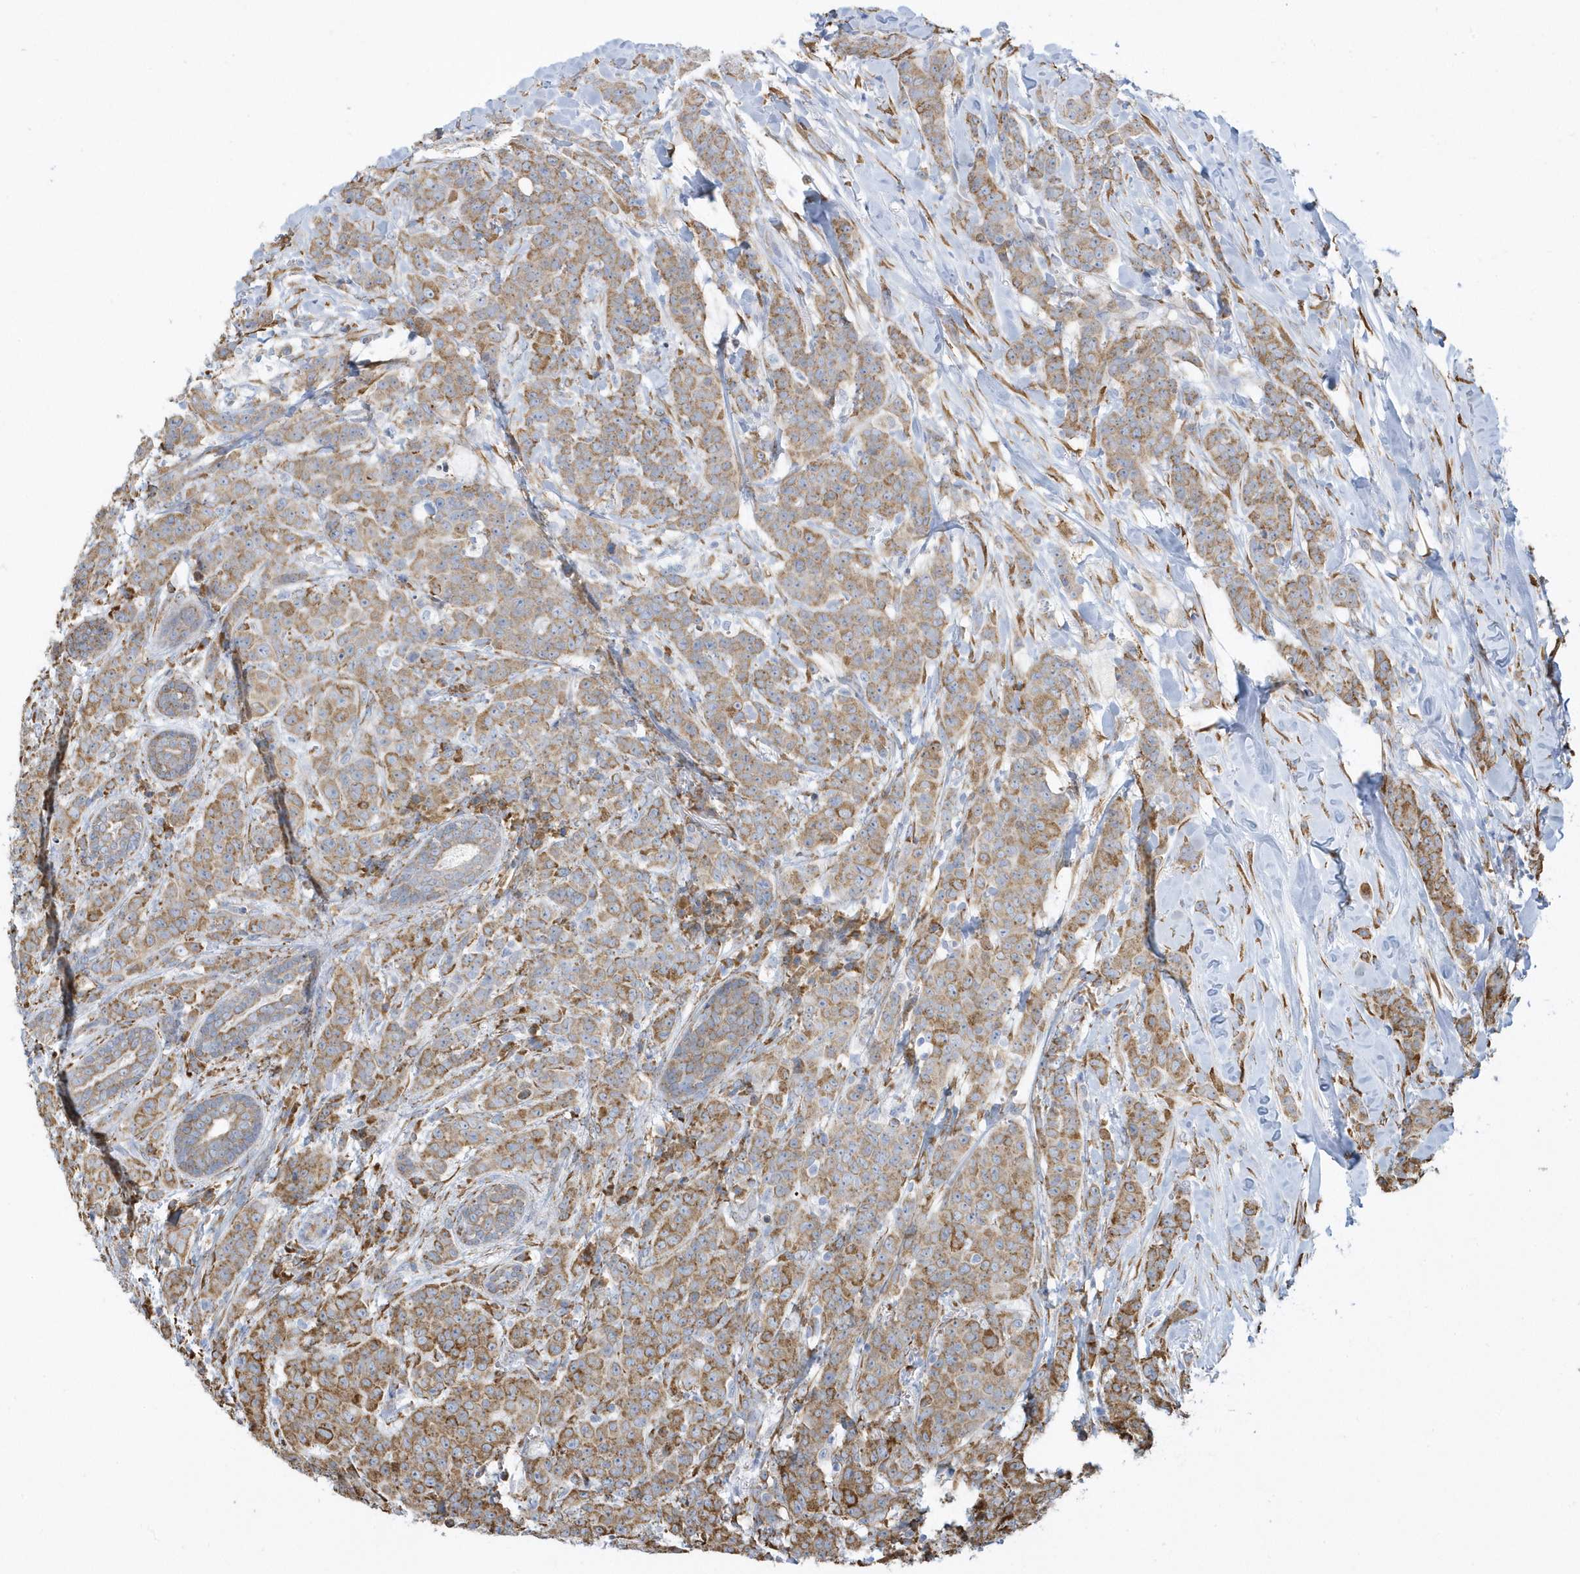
{"staining": {"intensity": "moderate", "quantity": ">75%", "location": "cytoplasmic/membranous"}, "tissue": "breast cancer", "cell_type": "Tumor cells", "image_type": "cancer", "snomed": [{"axis": "morphology", "description": "Duct carcinoma"}, {"axis": "topography", "description": "Breast"}], "caption": "A brown stain labels moderate cytoplasmic/membranous positivity of a protein in human breast cancer (intraductal carcinoma) tumor cells.", "gene": "DCAF1", "patient": {"sex": "female", "age": 40}}